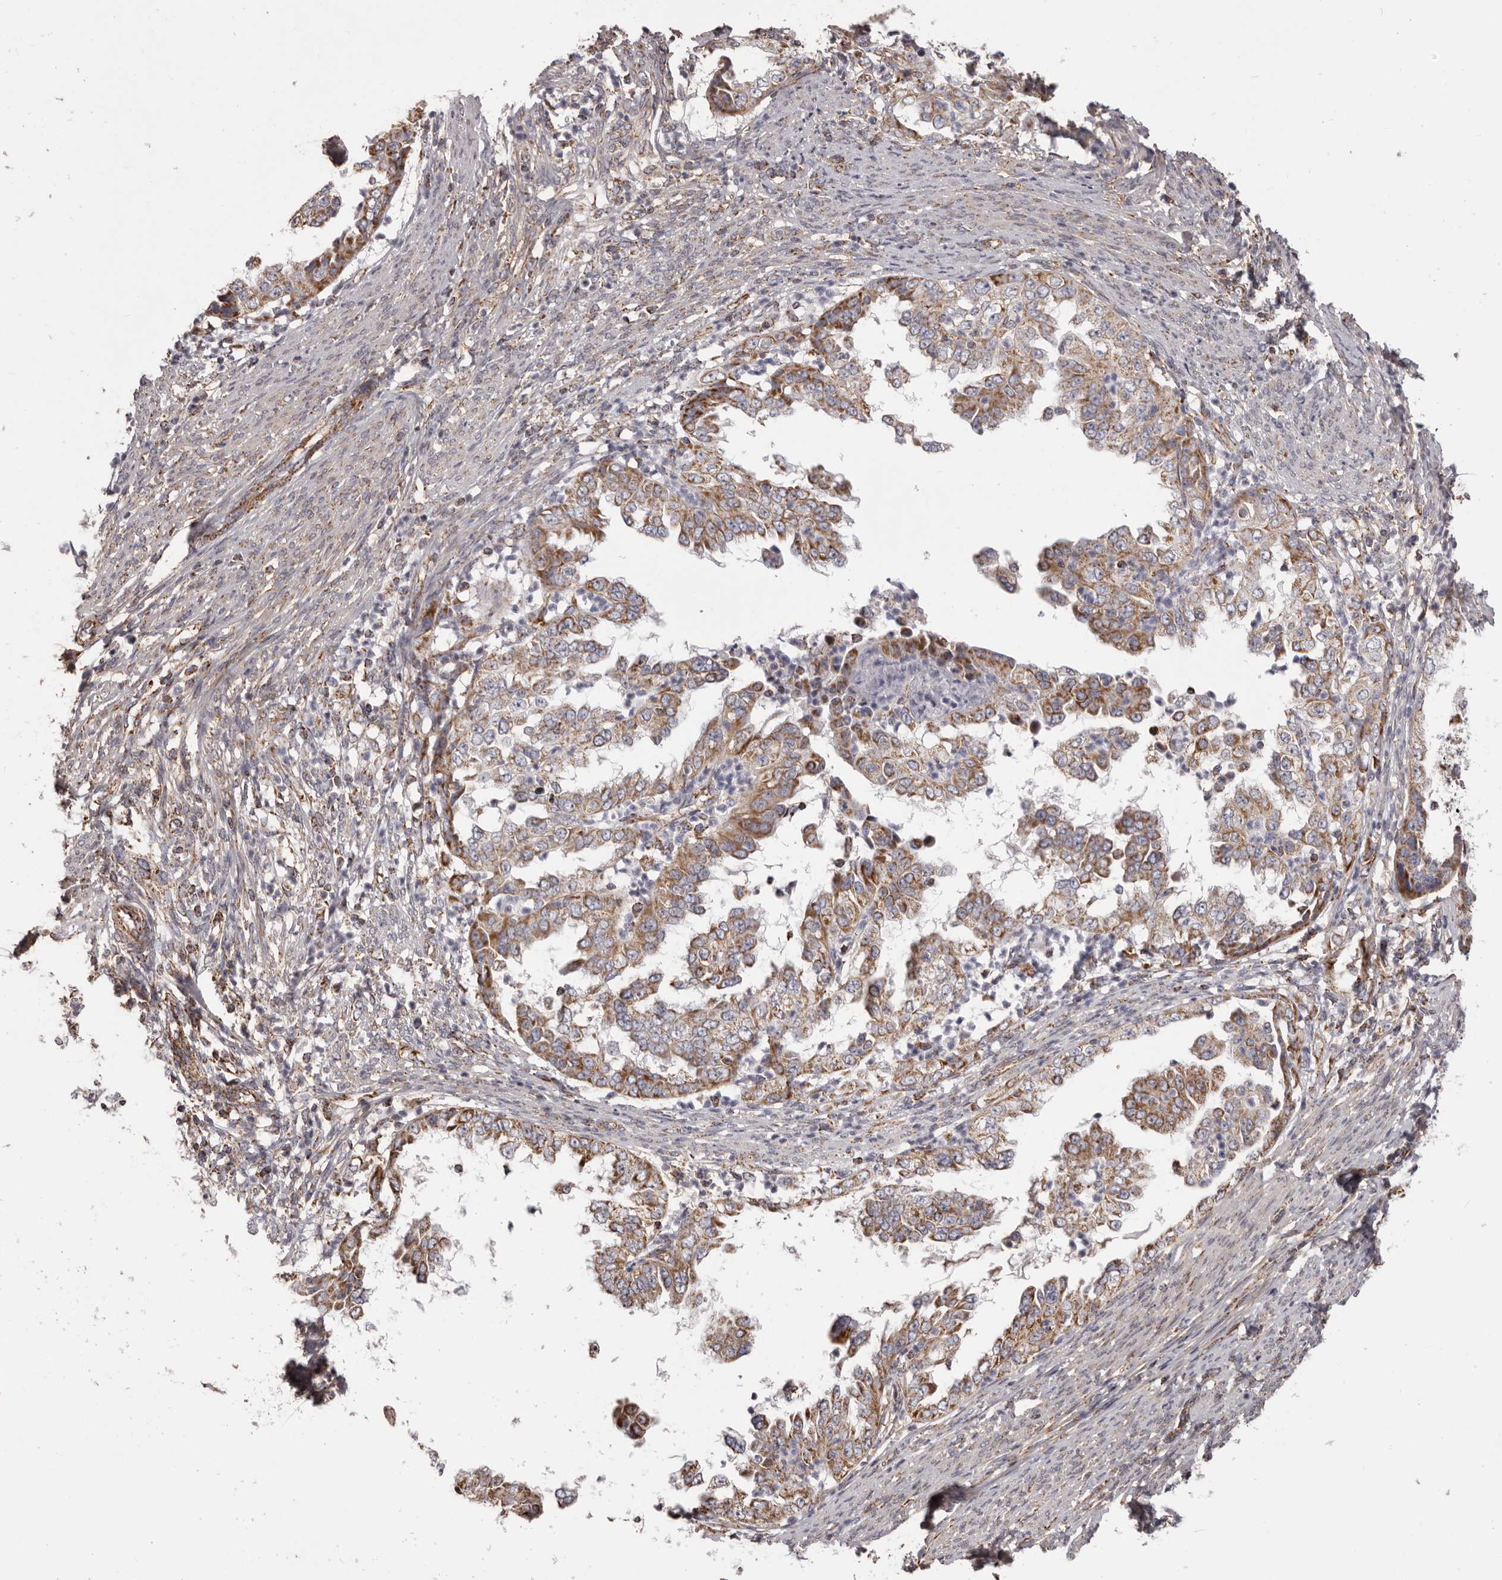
{"staining": {"intensity": "moderate", "quantity": ">75%", "location": "cytoplasmic/membranous"}, "tissue": "endometrial cancer", "cell_type": "Tumor cells", "image_type": "cancer", "snomed": [{"axis": "morphology", "description": "Adenocarcinoma, NOS"}, {"axis": "topography", "description": "Endometrium"}], "caption": "The photomicrograph shows staining of adenocarcinoma (endometrial), revealing moderate cytoplasmic/membranous protein positivity (brown color) within tumor cells.", "gene": "CHRM2", "patient": {"sex": "female", "age": 85}}